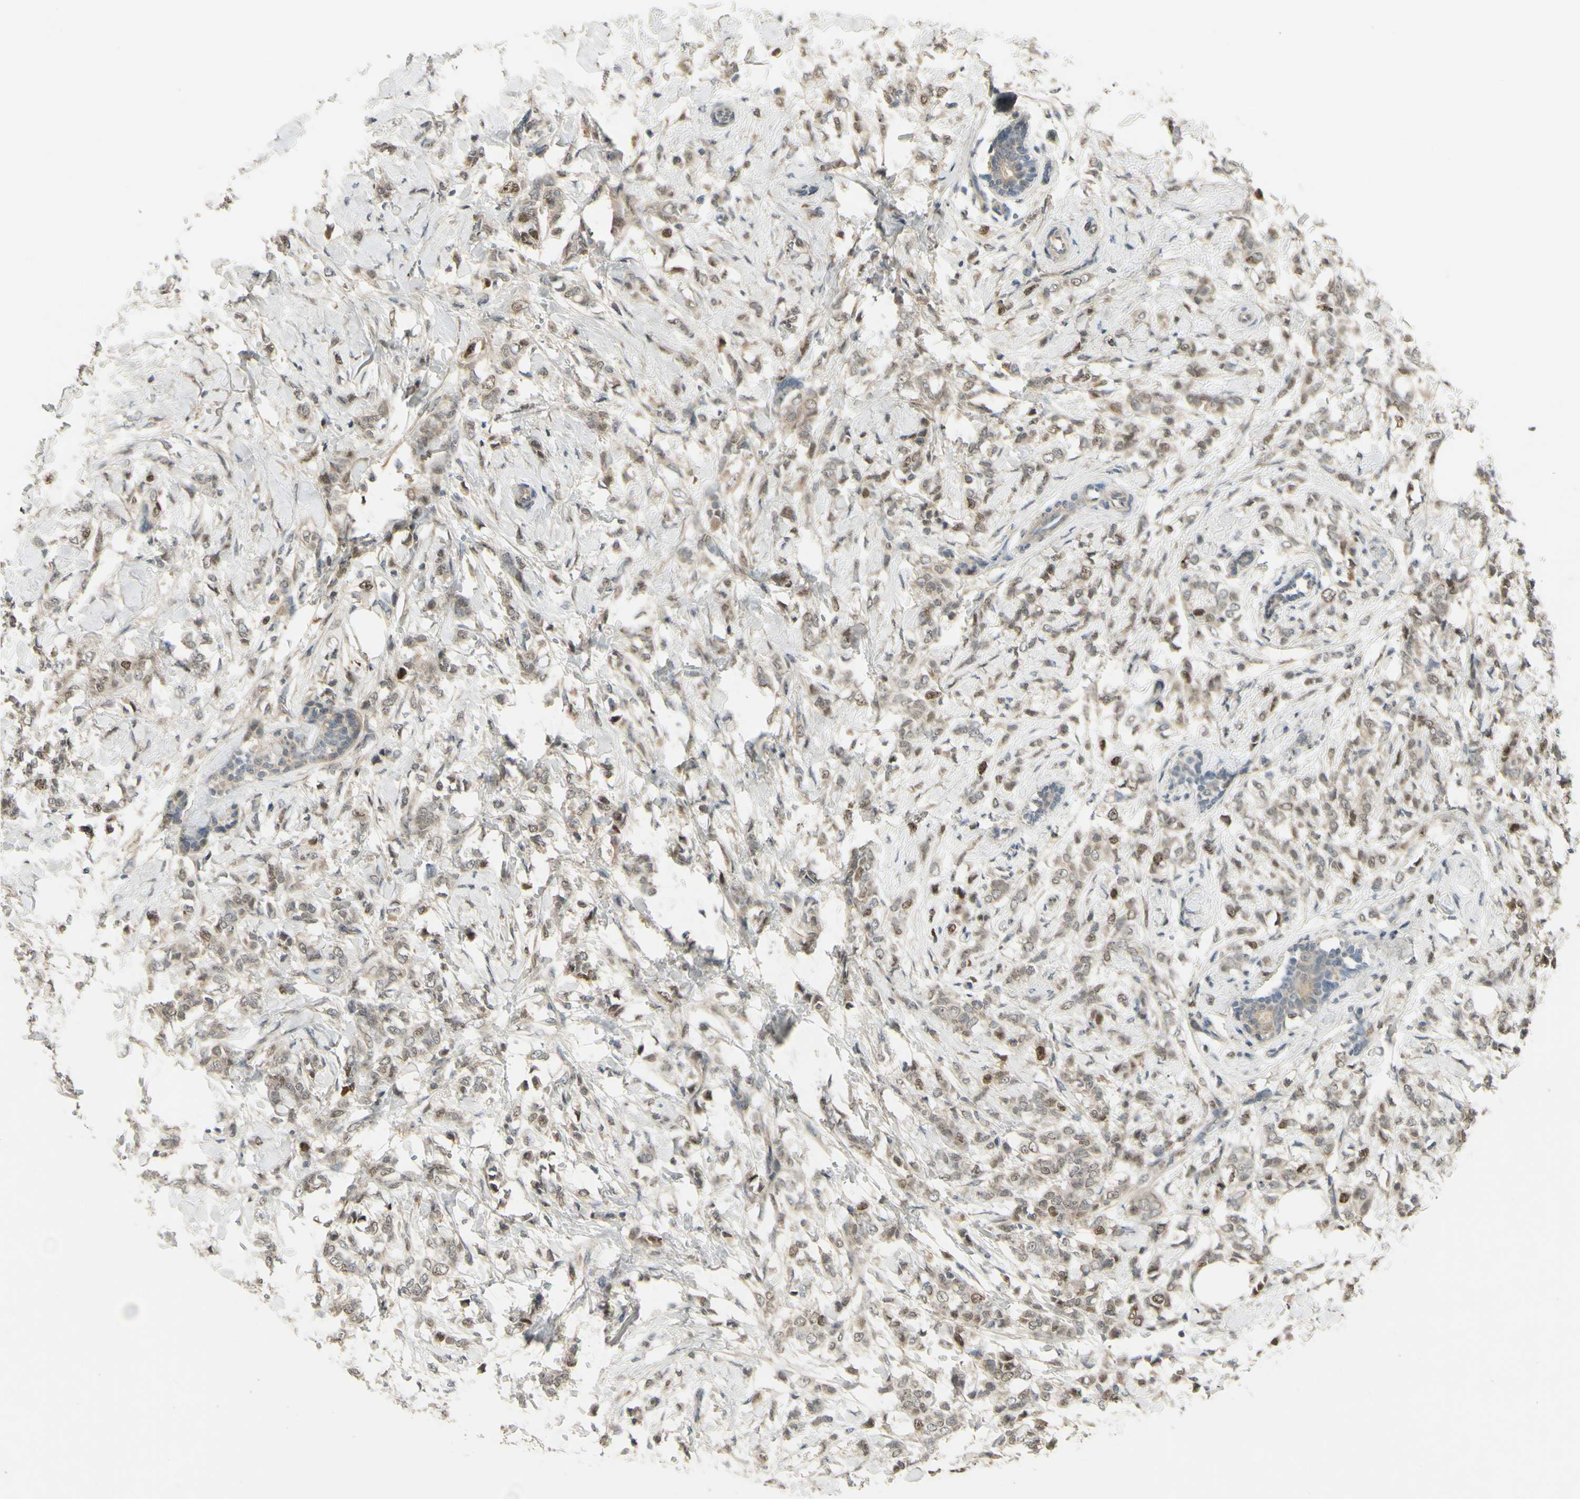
{"staining": {"intensity": "moderate", "quantity": "<25%", "location": "nuclear"}, "tissue": "breast cancer", "cell_type": "Tumor cells", "image_type": "cancer", "snomed": [{"axis": "morphology", "description": "Lobular carcinoma, in situ"}, {"axis": "morphology", "description": "Lobular carcinoma"}, {"axis": "topography", "description": "Breast"}], "caption": "This image exhibits breast cancer stained with immunohistochemistry to label a protein in brown. The nuclear of tumor cells show moderate positivity for the protein. Nuclei are counter-stained blue.", "gene": "RAD18", "patient": {"sex": "female", "age": 41}}